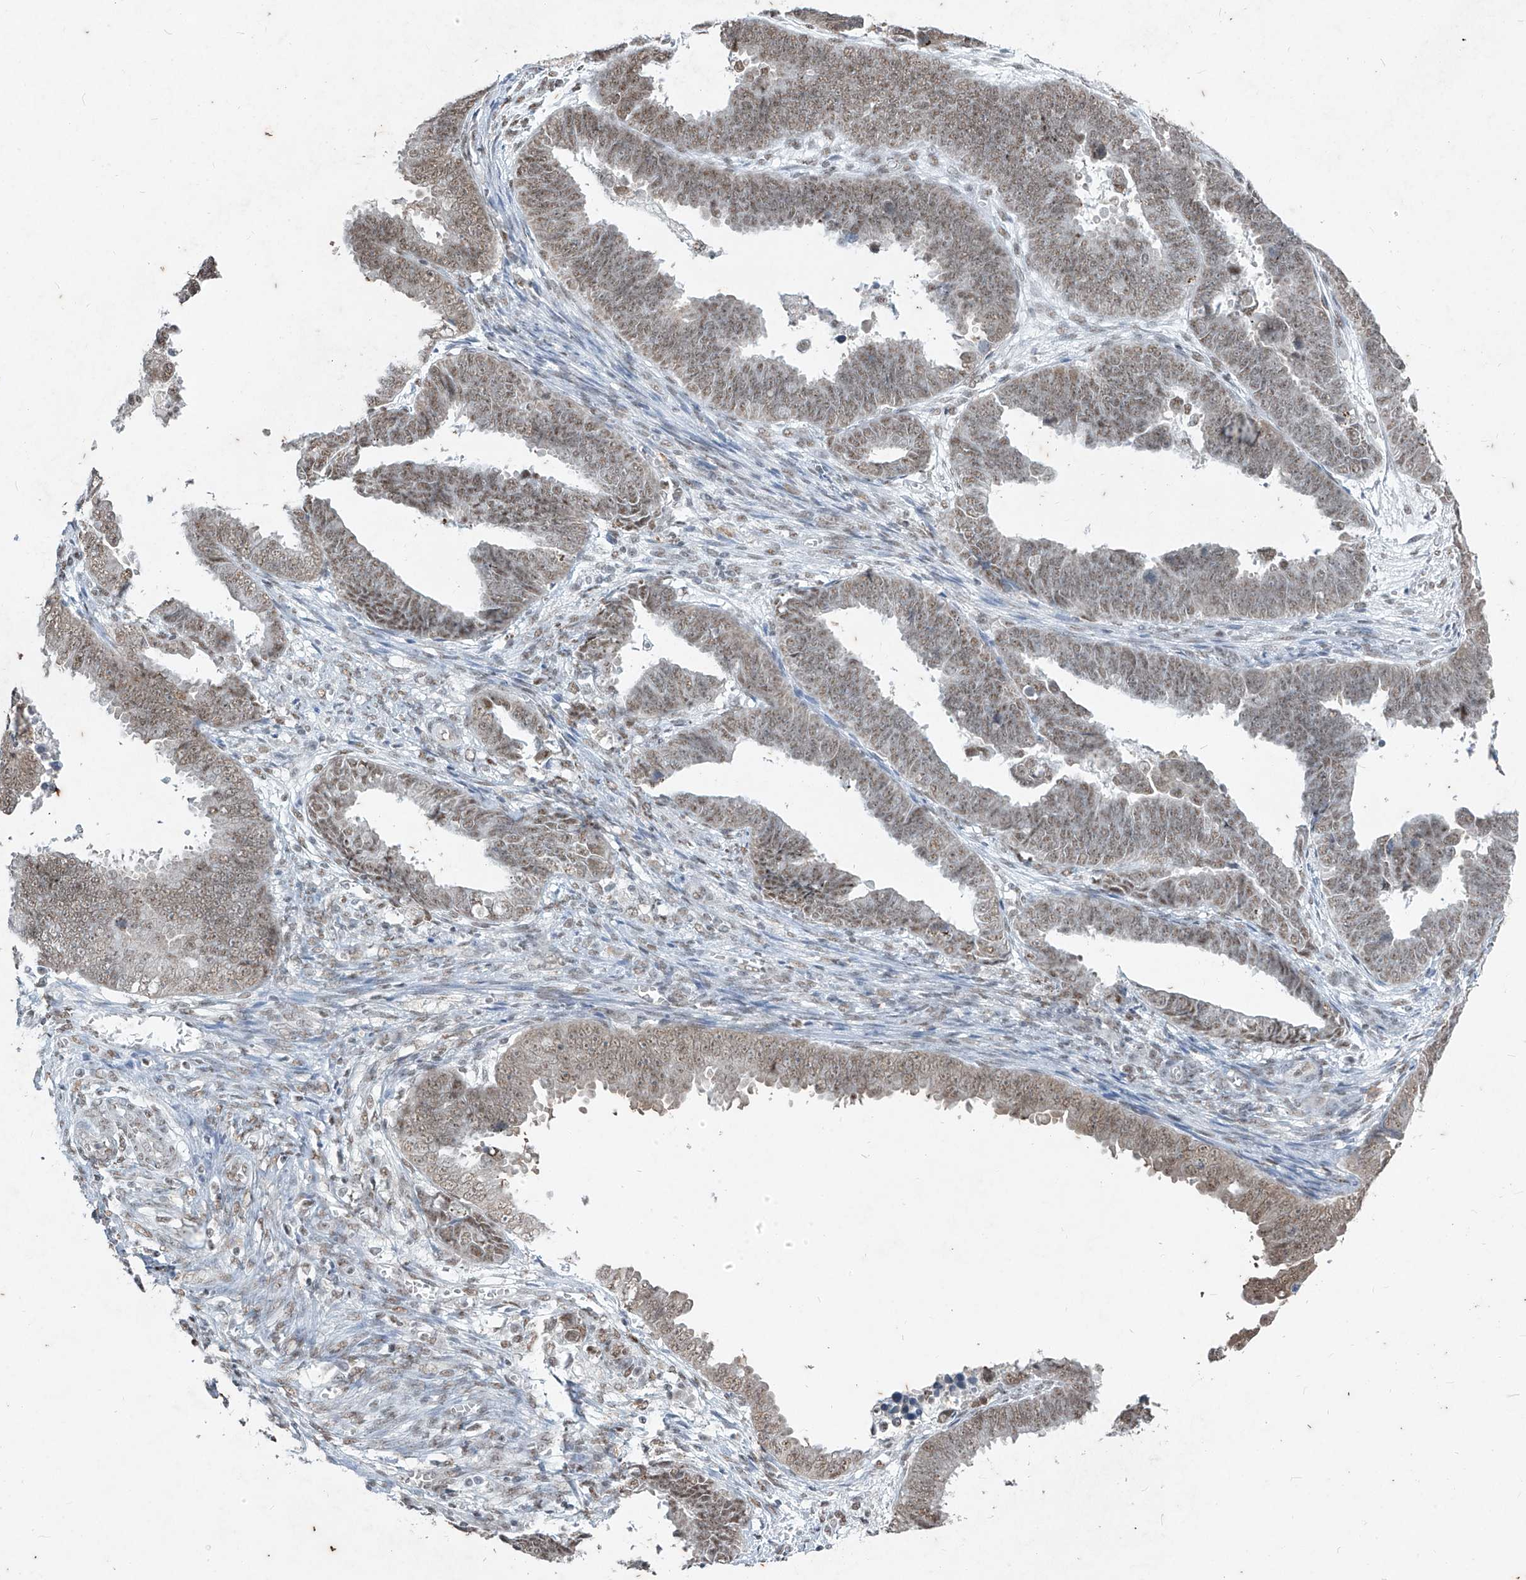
{"staining": {"intensity": "weak", "quantity": ">75%", "location": "nuclear"}, "tissue": "endometrial cancer", "cell_type": "Tumor cells", "image_type": "cancer", "snomed": [{"axis": "morphology", "description": "Adenocarcinoma, NOS"}, {"axis": "topography", "description": "Endometrium"}], "caption": "Immunohistochemical staining of human endometrial cancer displays low levels of weak nuclear protein staining in about >75% of tumor cells.", "gene": "TFEC", "patient": {"sex": "female", "age": 75}}